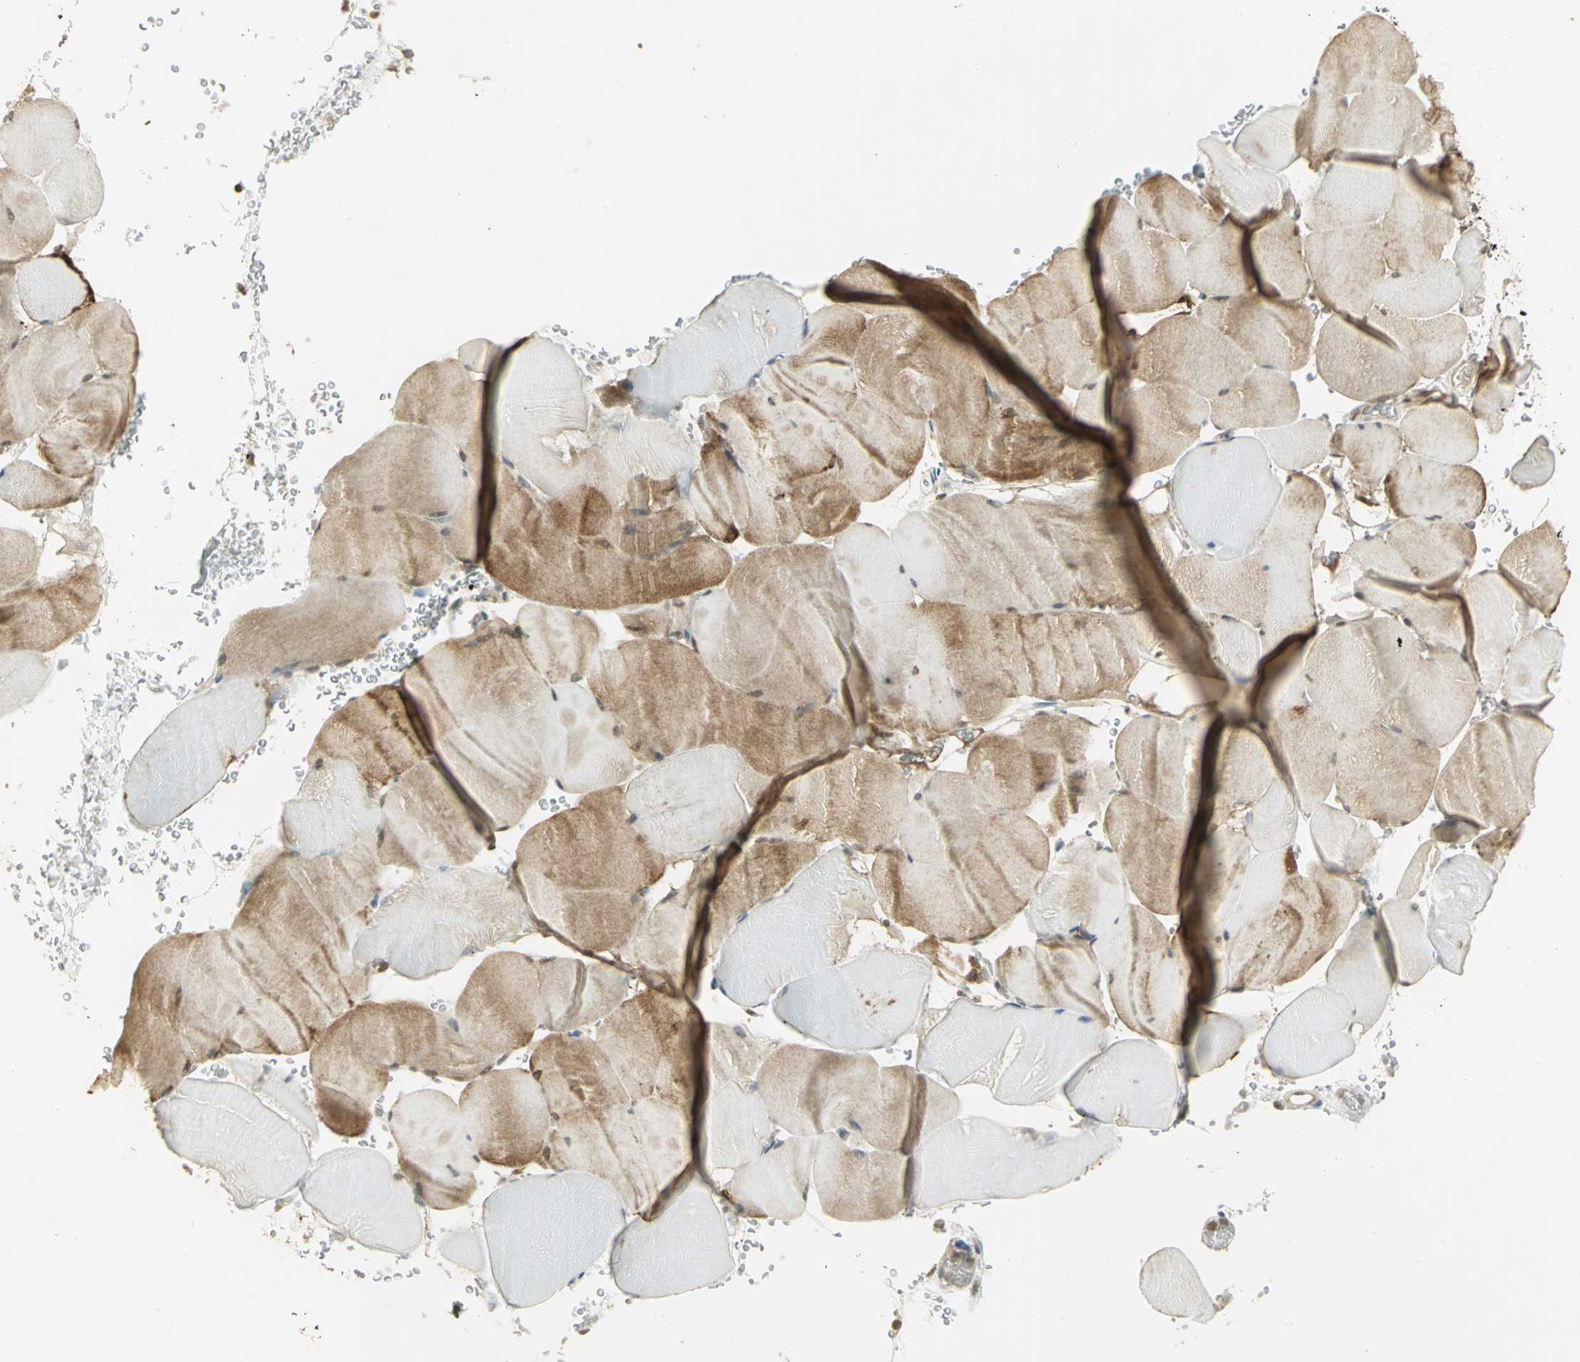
{"staining": {"intensity": "moderate", "quantity": ">75%", "location": "cytoplasmic/membranous"}, "tissue": "skeletal muscle", "cell_type": "Myocytes", "image_type": "normal", "snomed": [{"axis": "morphology", "description": "Normal tissue, NOS"}, {"axis": "topography", "description": "Skeletal muscle"}], "caption": "The image shows immunohistochemical staining of normal skeletal muscle. There is moderate cytoplasmic/membranous positivity is seen in approximately >75% of myocytes.", "gene": "CDC34", "patient": {"sex": "male", "age": 62}}